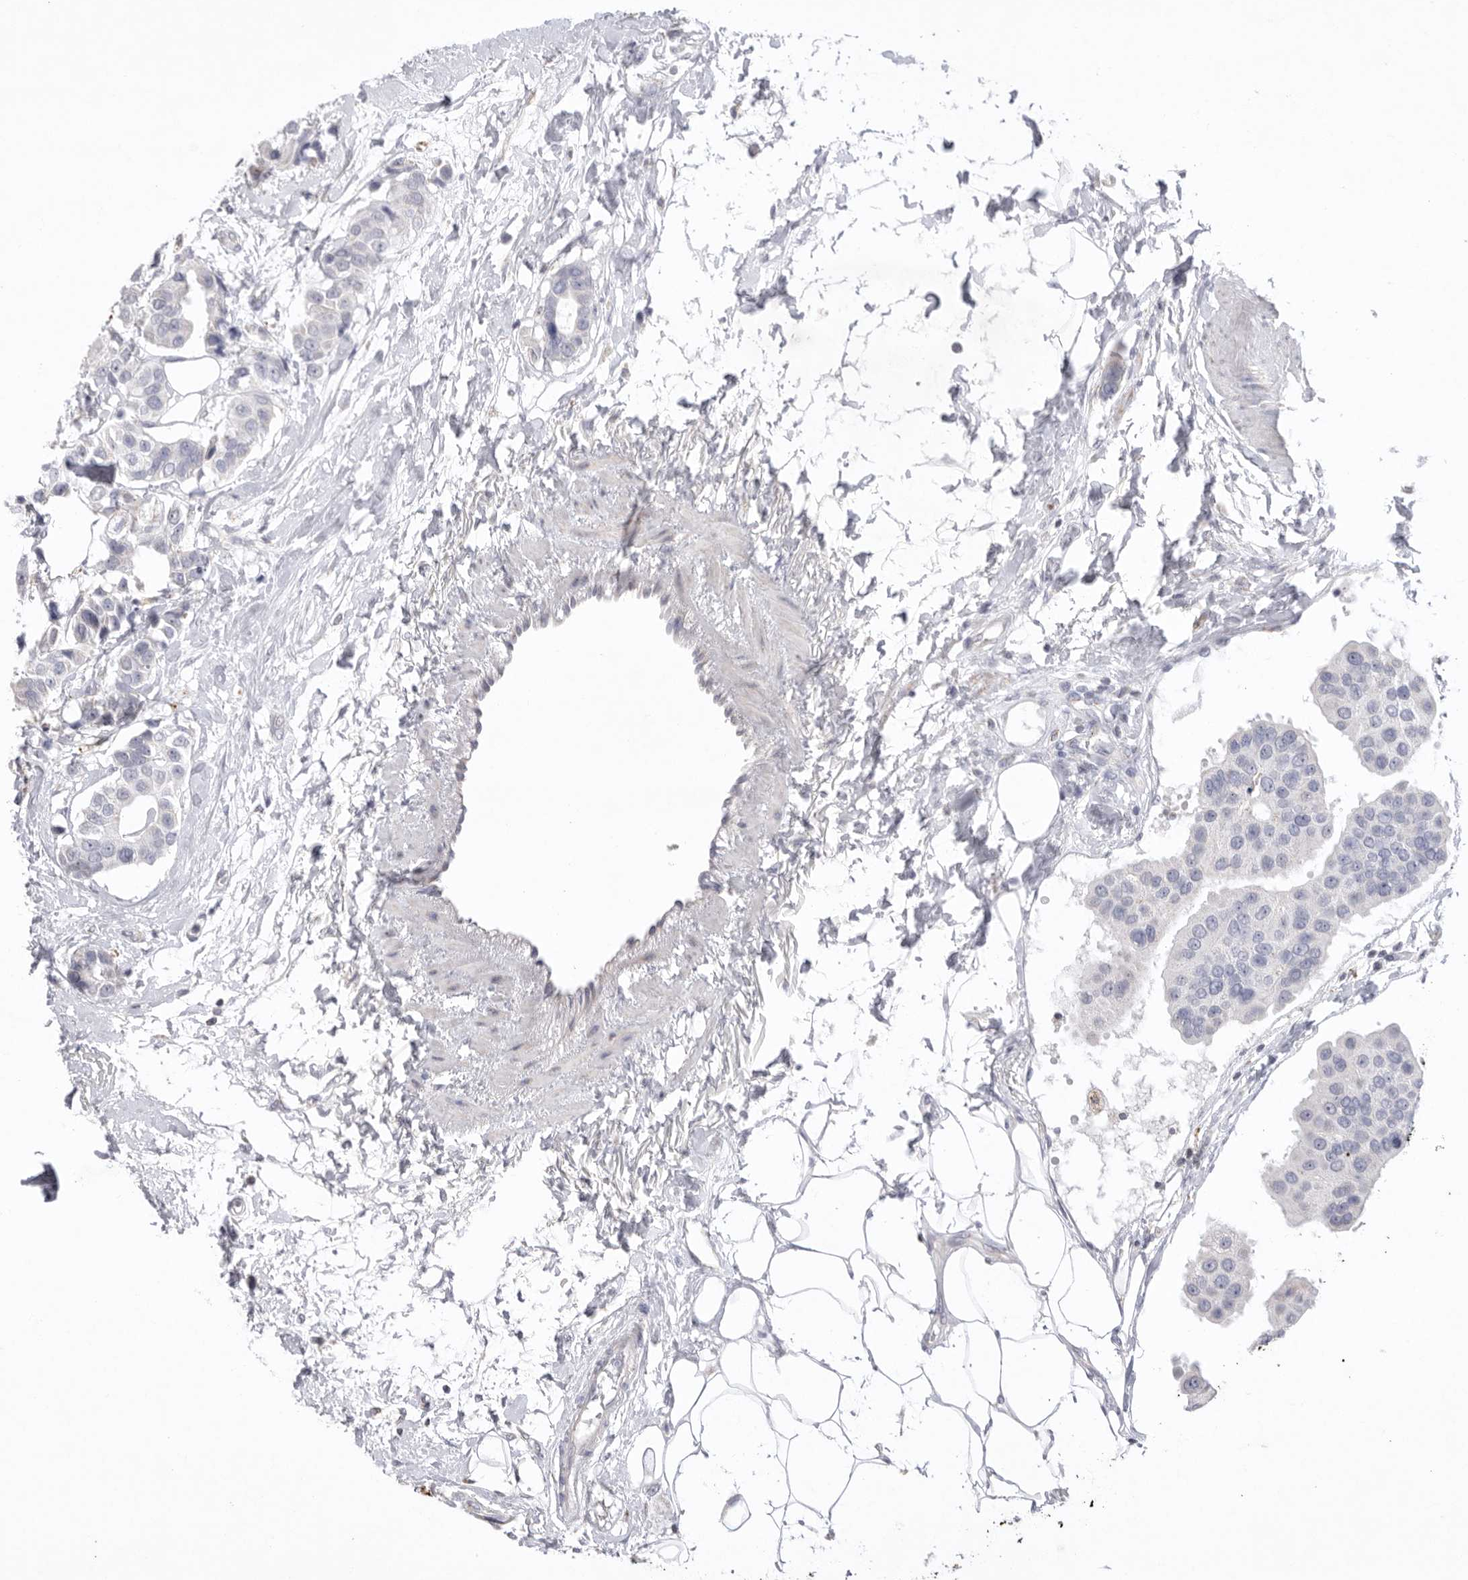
{"staining": {"intensity": "negative", "quantity": "none", "location": "none"}, "tissue": "breast cancer", "cell_type": "Tumor cells", "image_type": "cancer", "snomed": [{"axis": "morphology", "description": "Normal tissue, NOS"}, {"axis": "morphology", "description": "Duct carcinoma"}, {"axis": "topography", "description": "Breast"}], "caption": "This is an immunohistochemistry micrograph of human breast cancer. There is no positivity in tumor cells.", "gene": "VDAC3", "patient": {"sex": "female", "age": 39}}